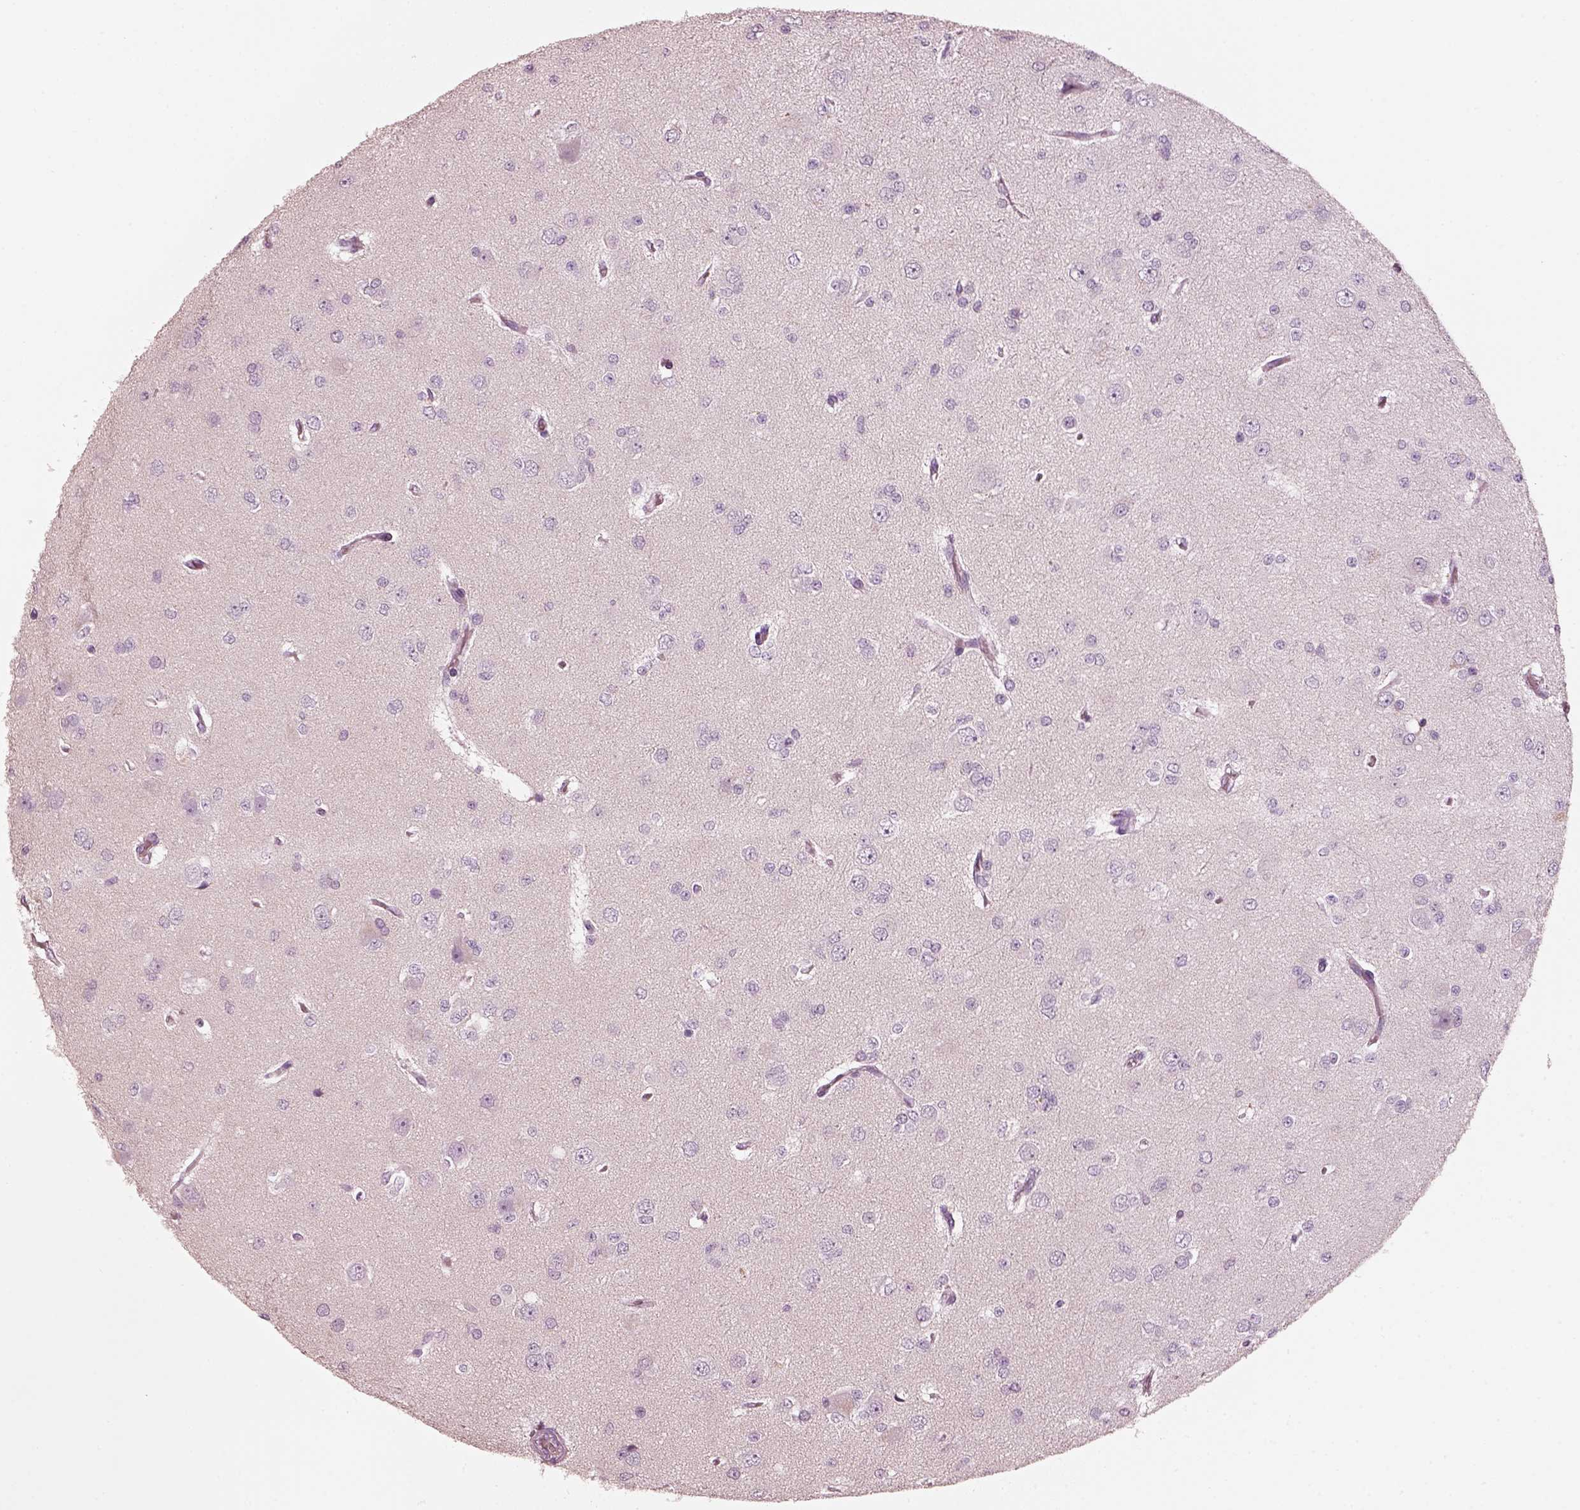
{"staining": {"intensity": "negative", "quantity": "none", "location": "none"}, "tissue": "glioma", "cell_type": "Tumor cells", "image_type": "cancer", "snomed": [{"axis": "morphology", "description": "Glioma, malignant, Low grade"}, {"axis": "topography", "description": "Brain"}], "caption": "Immunohistochemical staining of malignant low-grade glioma shows no significant staining in tumor cells.", "gene": "R3HDML", "patient": {"sex": "male", "age": 27}}